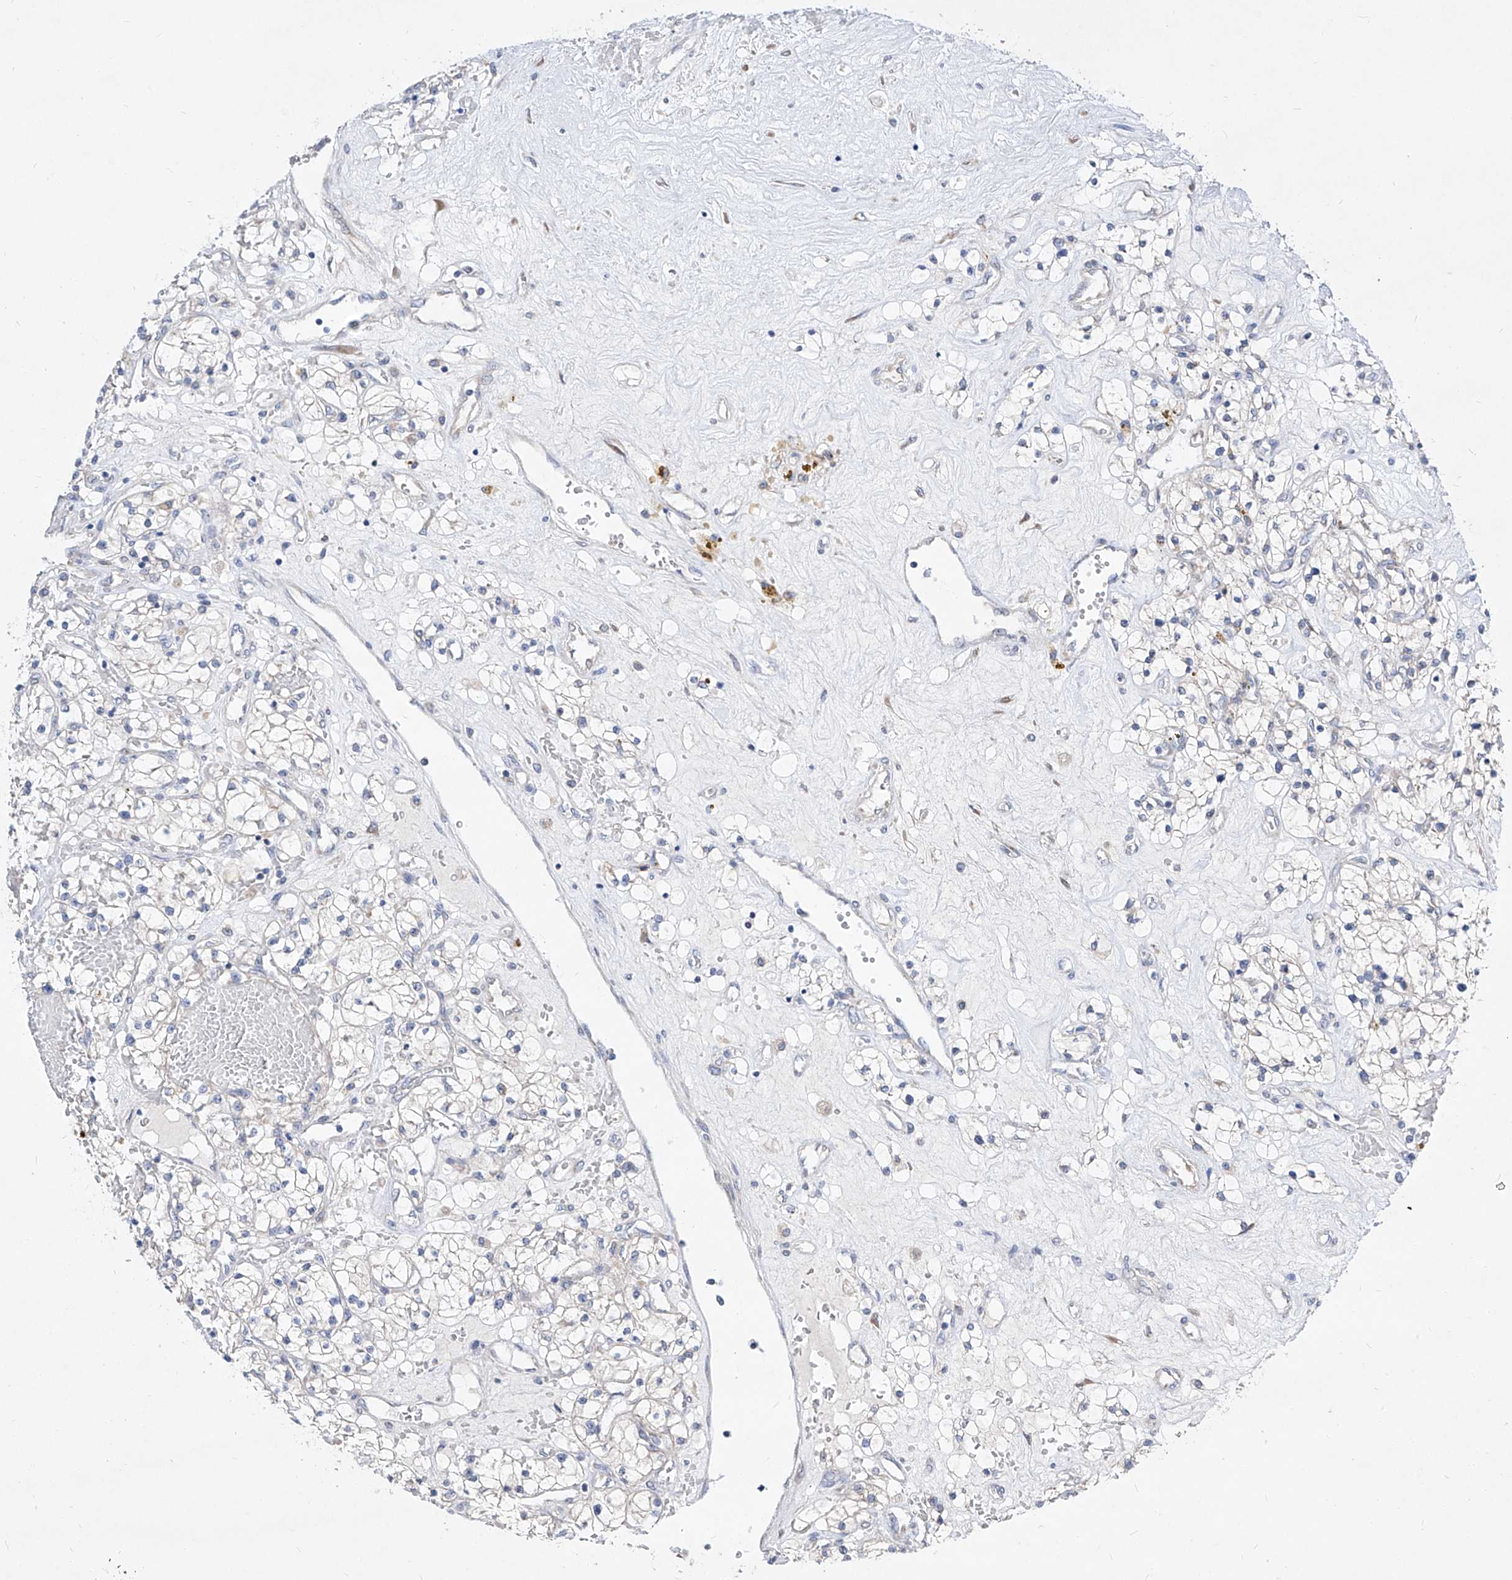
{"staining": {"intensity": "negative", "quantity": "none", "location": "none"}, "tissue": "renal cancer", "cell_type": "Tumor cells", "image_type": "cancer", "snomed": [{"axis": "morphology", "description": "Normal tissue, NOS"}, {"axis": "morphology", "description": "Adenocarcinoma, NOS"}, {"axis": "topography", "description": "Kidney"}], "caption": "Human renal adenocarcinoma stained for a protein using immunohistochemistry demonstrates no staining in tumor cells.", "gene": "UFL1", "patient": {"sex": "male", "age": 68}}